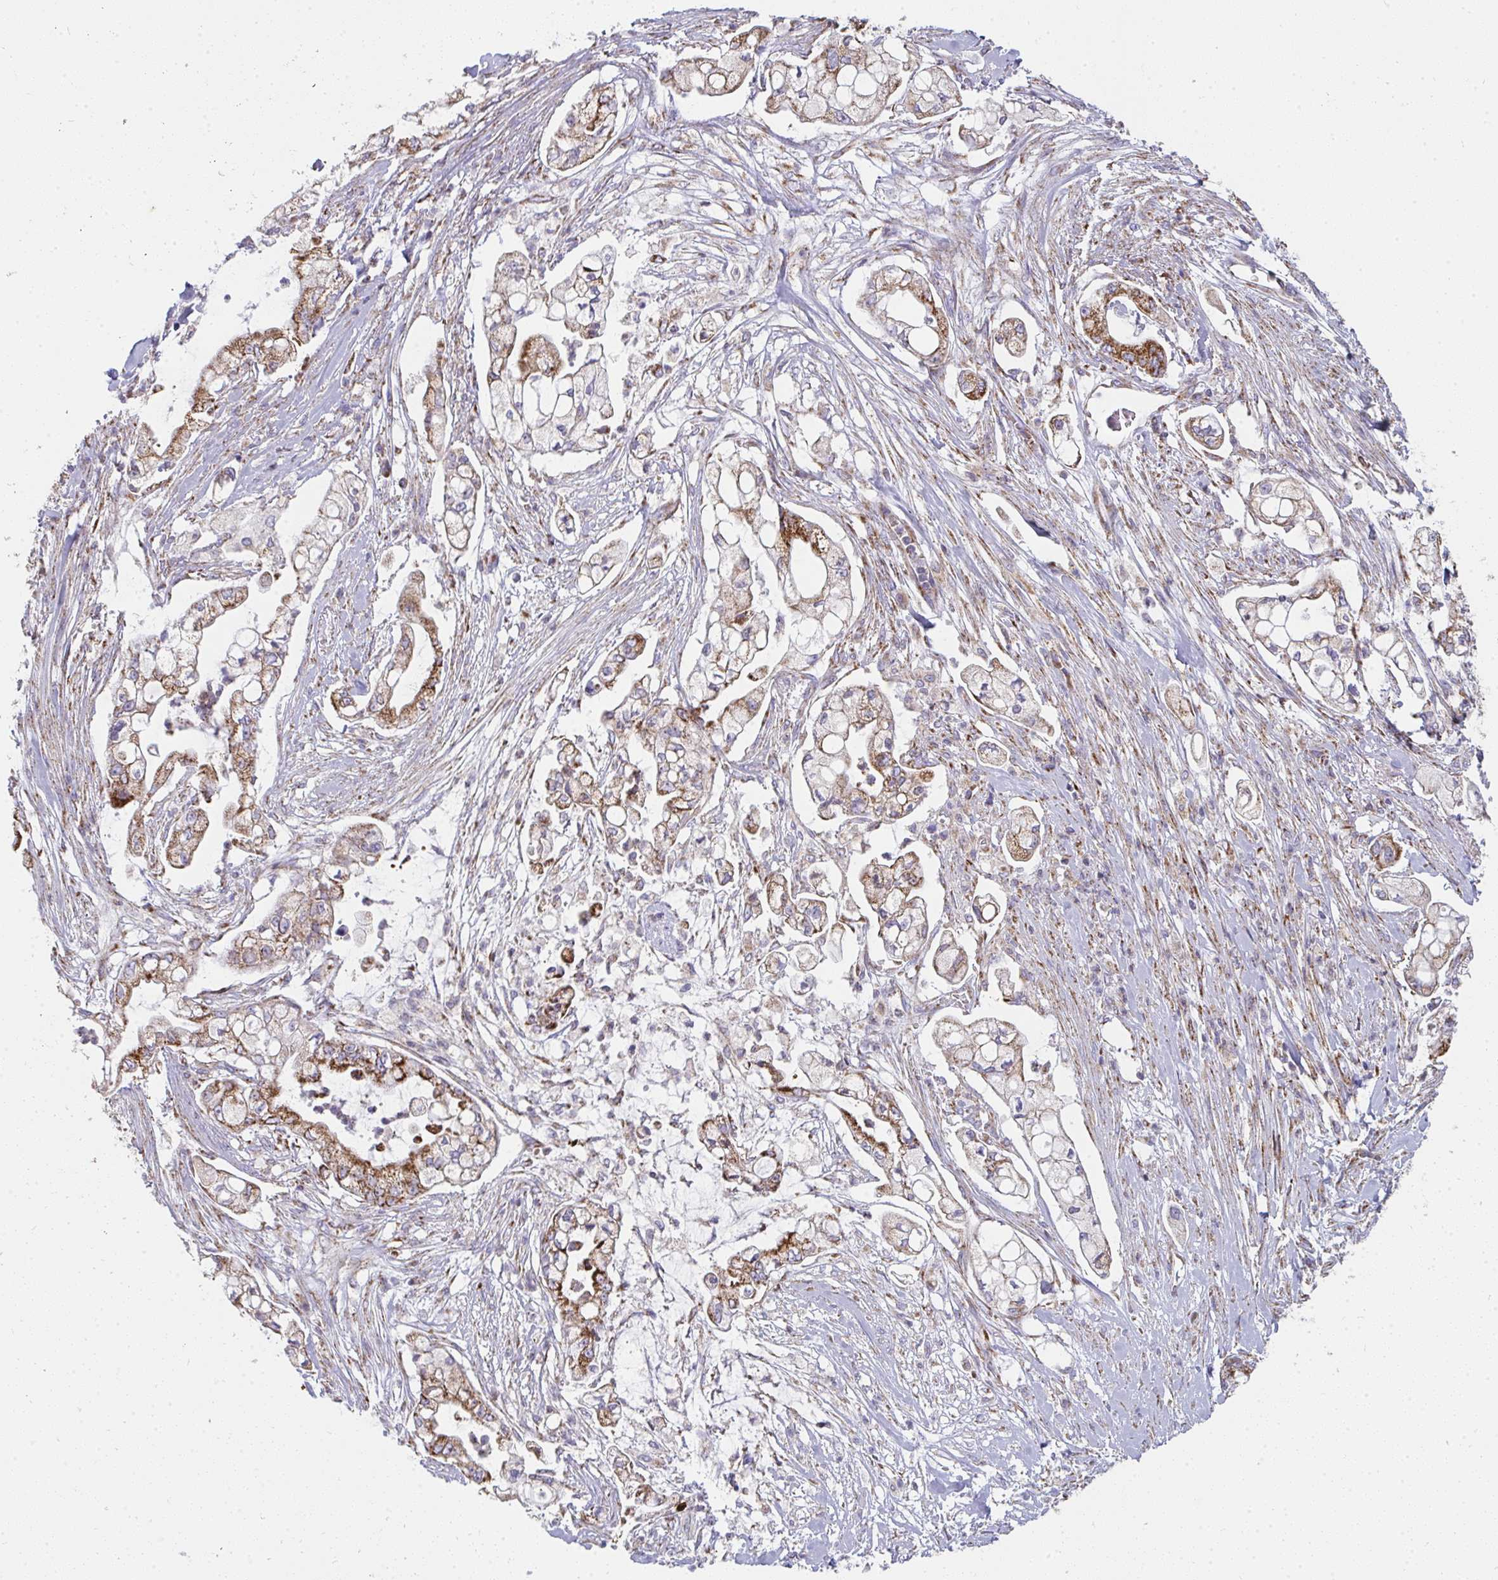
{"staining": {"intensity": "strong", "quantity": "25%-75%", "location": "cytoplasmic/membranous"}, "tissue": "pancreatic cancer", "cell_type": "Tumor cells", "image_type": "cancer", "snomed": [{"axis": "morphology", "description": "Adenocarcinoma, NOS"}, {"axis": "topography", "description": "Pancreas"}], "caption": "Approximately 25%-75% of tumor cells in pancreatic cancer demonstrate strong cytoplasmic/membranous protein staining as visualized by brown immunohistochemical staining.", "gene": "FAHD1", "patient": {"sex": "female", "age": 69}}